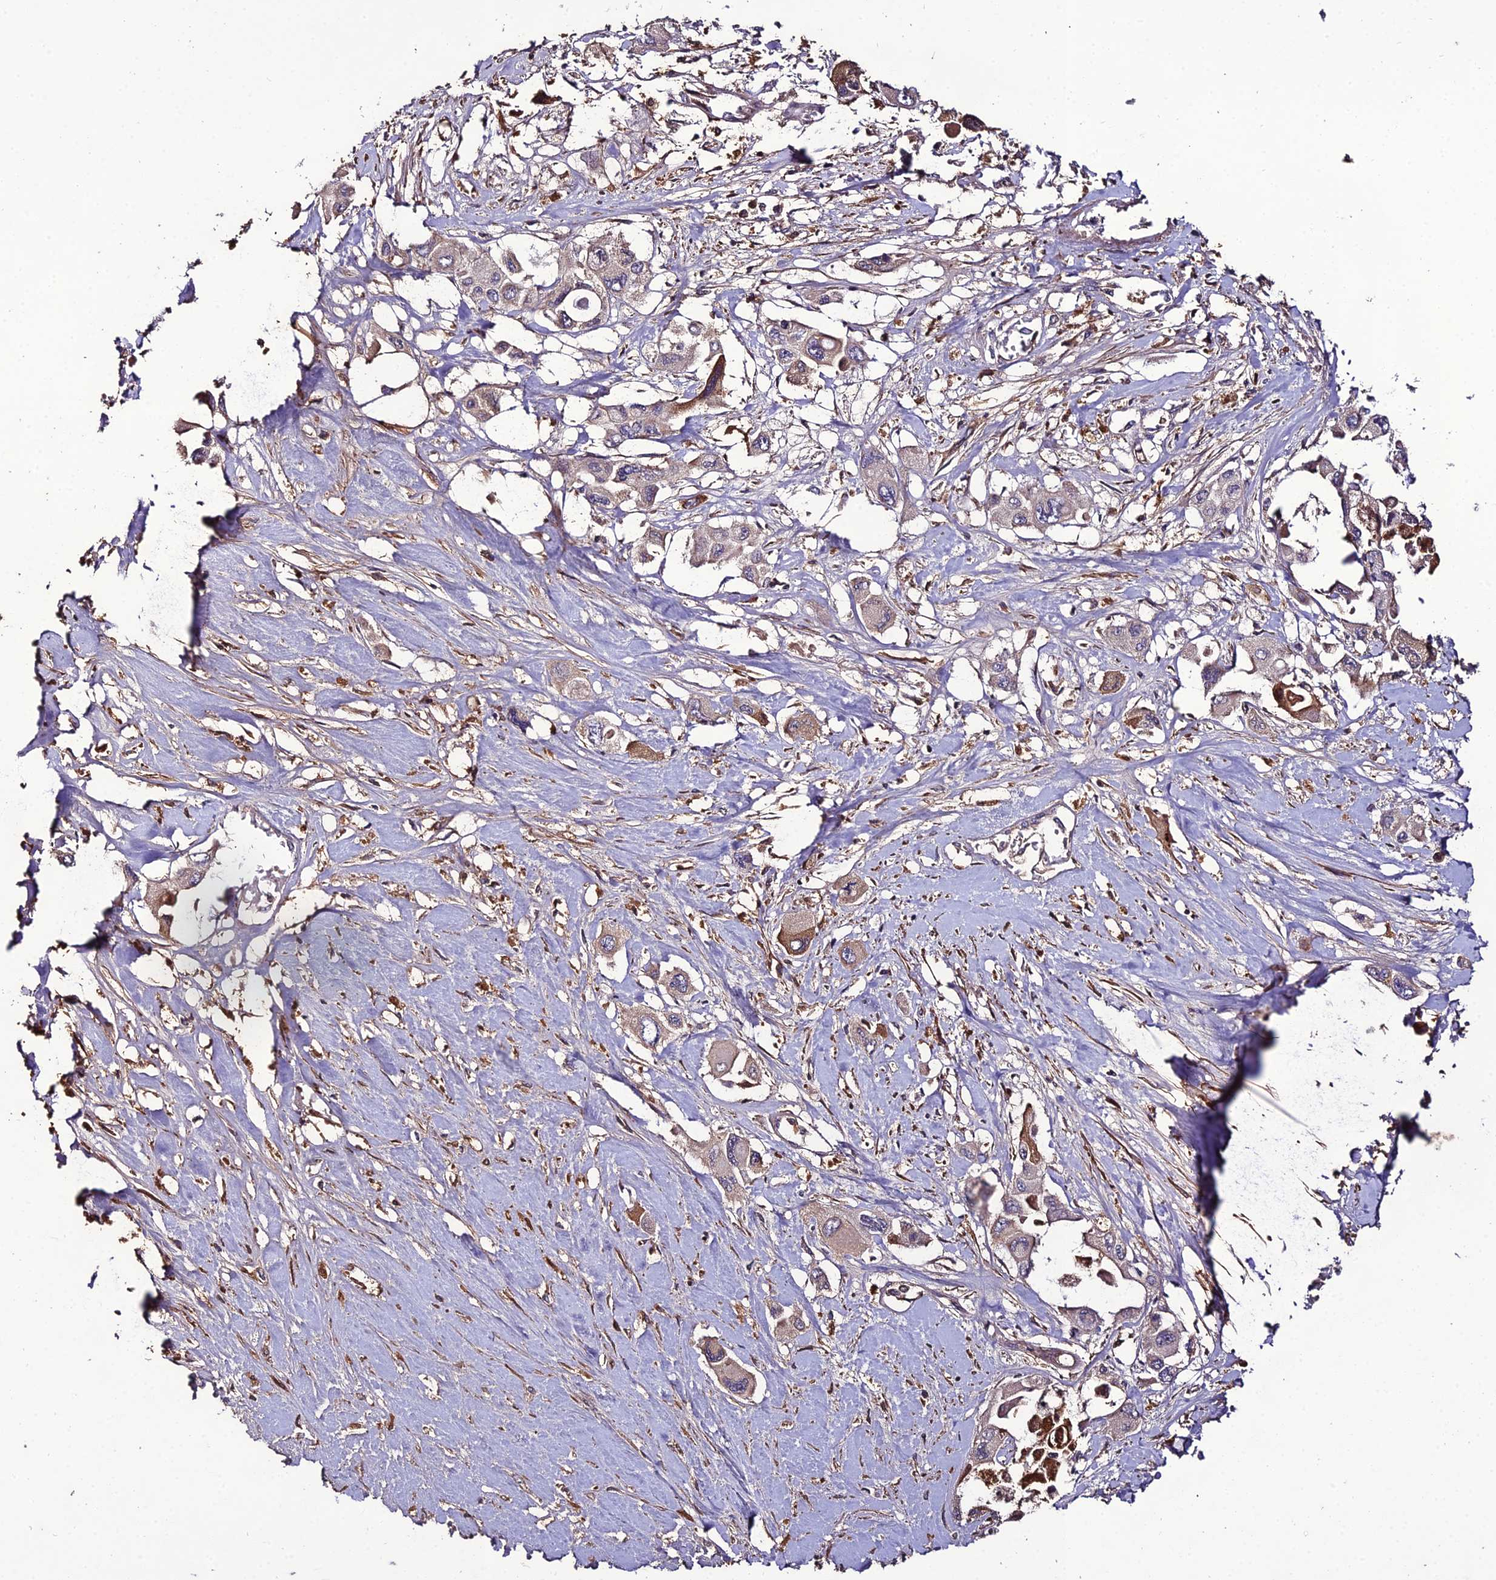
{"staining": {"intensity": "negative", "quantity": "none", "location": "none"}, "tissue": "pancreatic cancer", "cell_type": "Tumor cells", "image_type": "cancer", "snomed": [{"axis": "morphology", "description": "Adenocarcinoma, NOS"}, {"axis": "topography", "description": "Pancreas"}], "caption": "This histopathology image is of pancreatic cancer stained with immunohistochemistry to label a protein in brown with the nuclei are counter-stained blue. There is no positivity in tumor cells. (Brightfield microscopy of DAB (3,3'-diaminobenzidine) IHC at high magnification).", "gene": "KCTD16", "patient": {"sex": "male", "age": 92}}